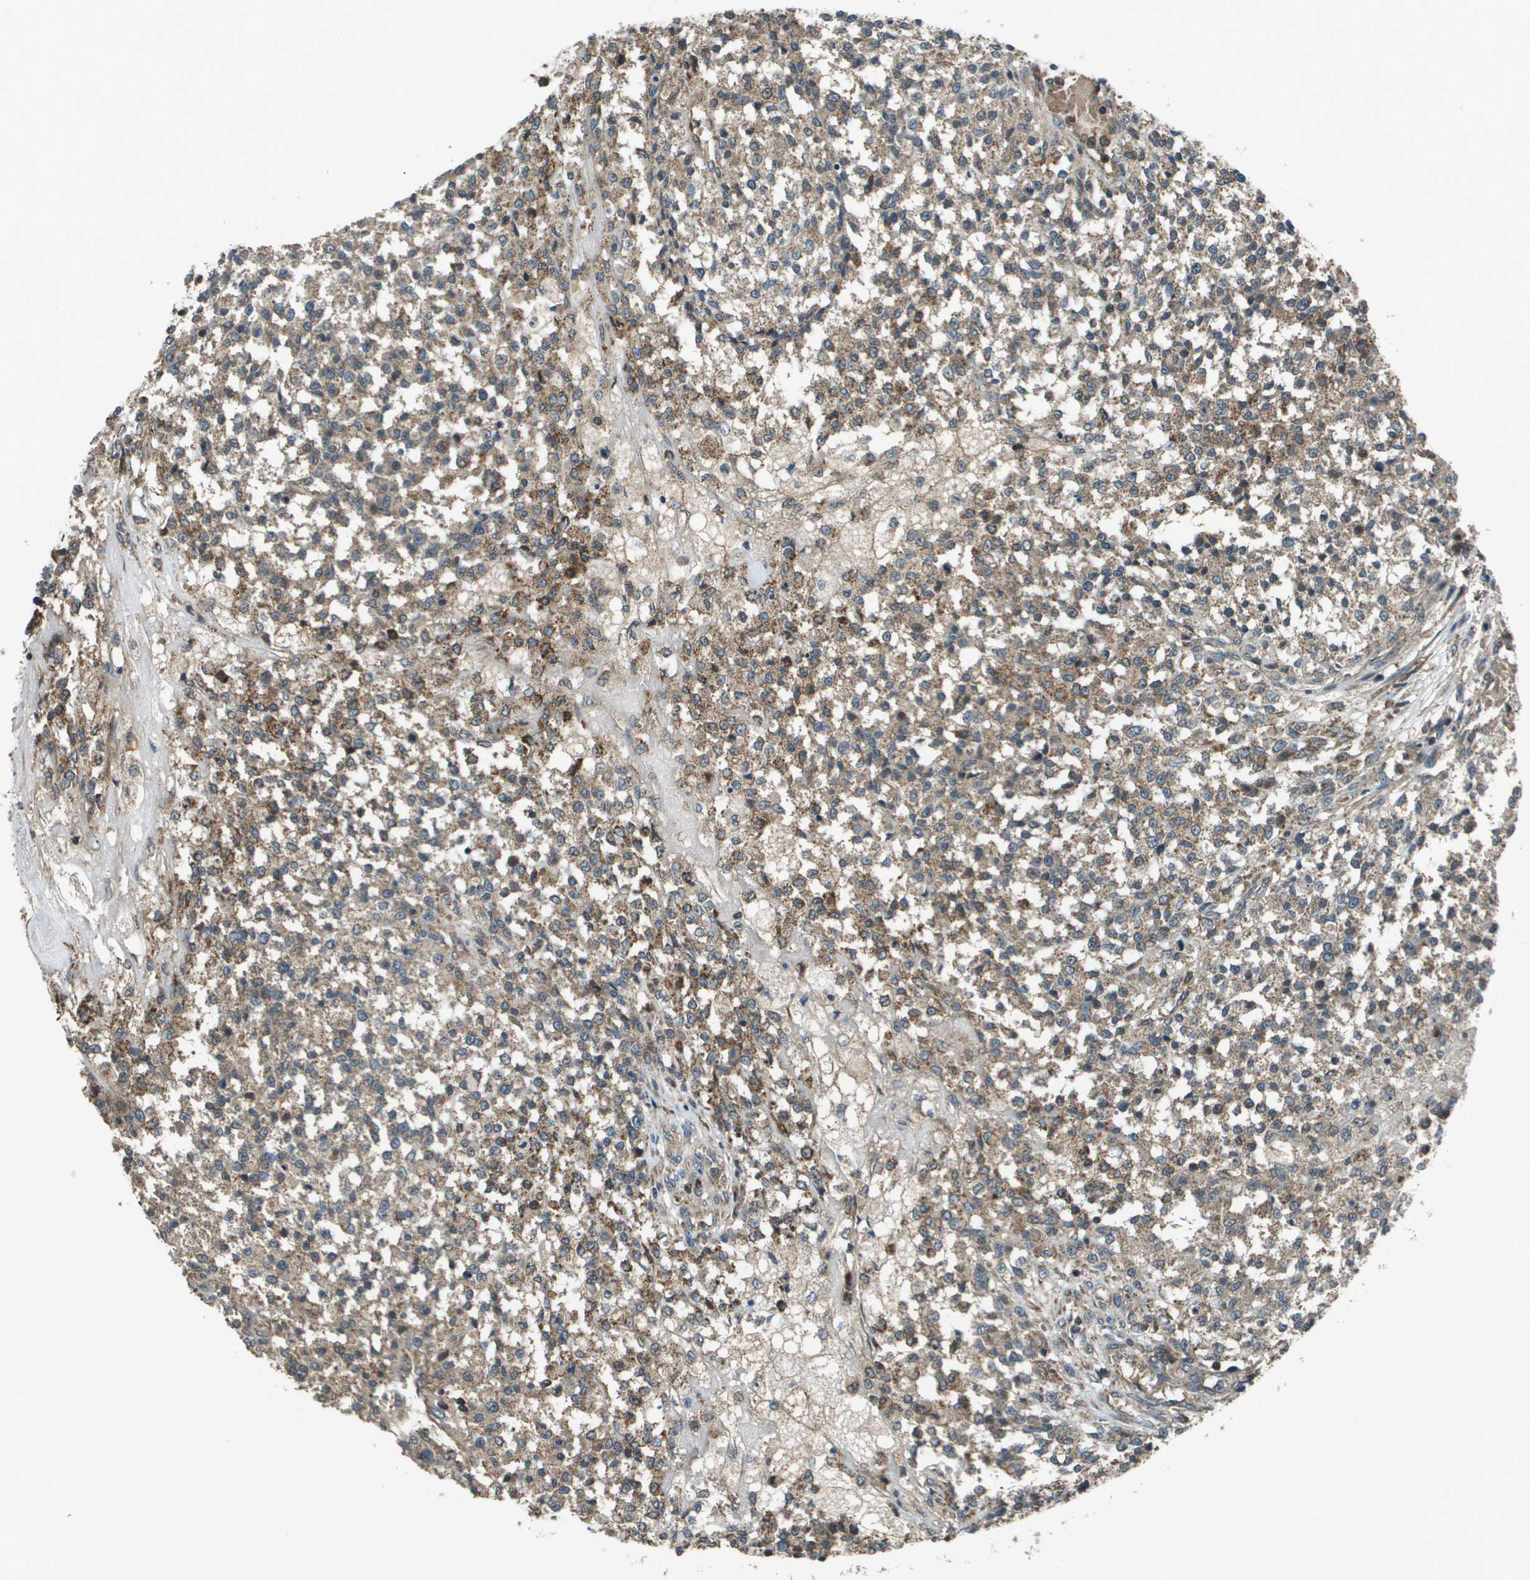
{"staining": {"intensity": "moderate", "quantity": ">75%", "location": "cytoplasmic/membranous"}, "tissue": "testis cancer", "cell_type": "Tumor cells", "image_type": "cancer", "snomed": [{"axis": "morphology", "description": "Seminoma, NOS"}, {"axis": "topography", "description": "Testis"}], "caption": "This is an image of immunohistochemistry (IHC) staining of testis cancer, which shows moderate expression in the cytoplasmic/membranous of tumor cells.", "gene": "PLPBP", "patient": {"sex": "male", "age": 59}}